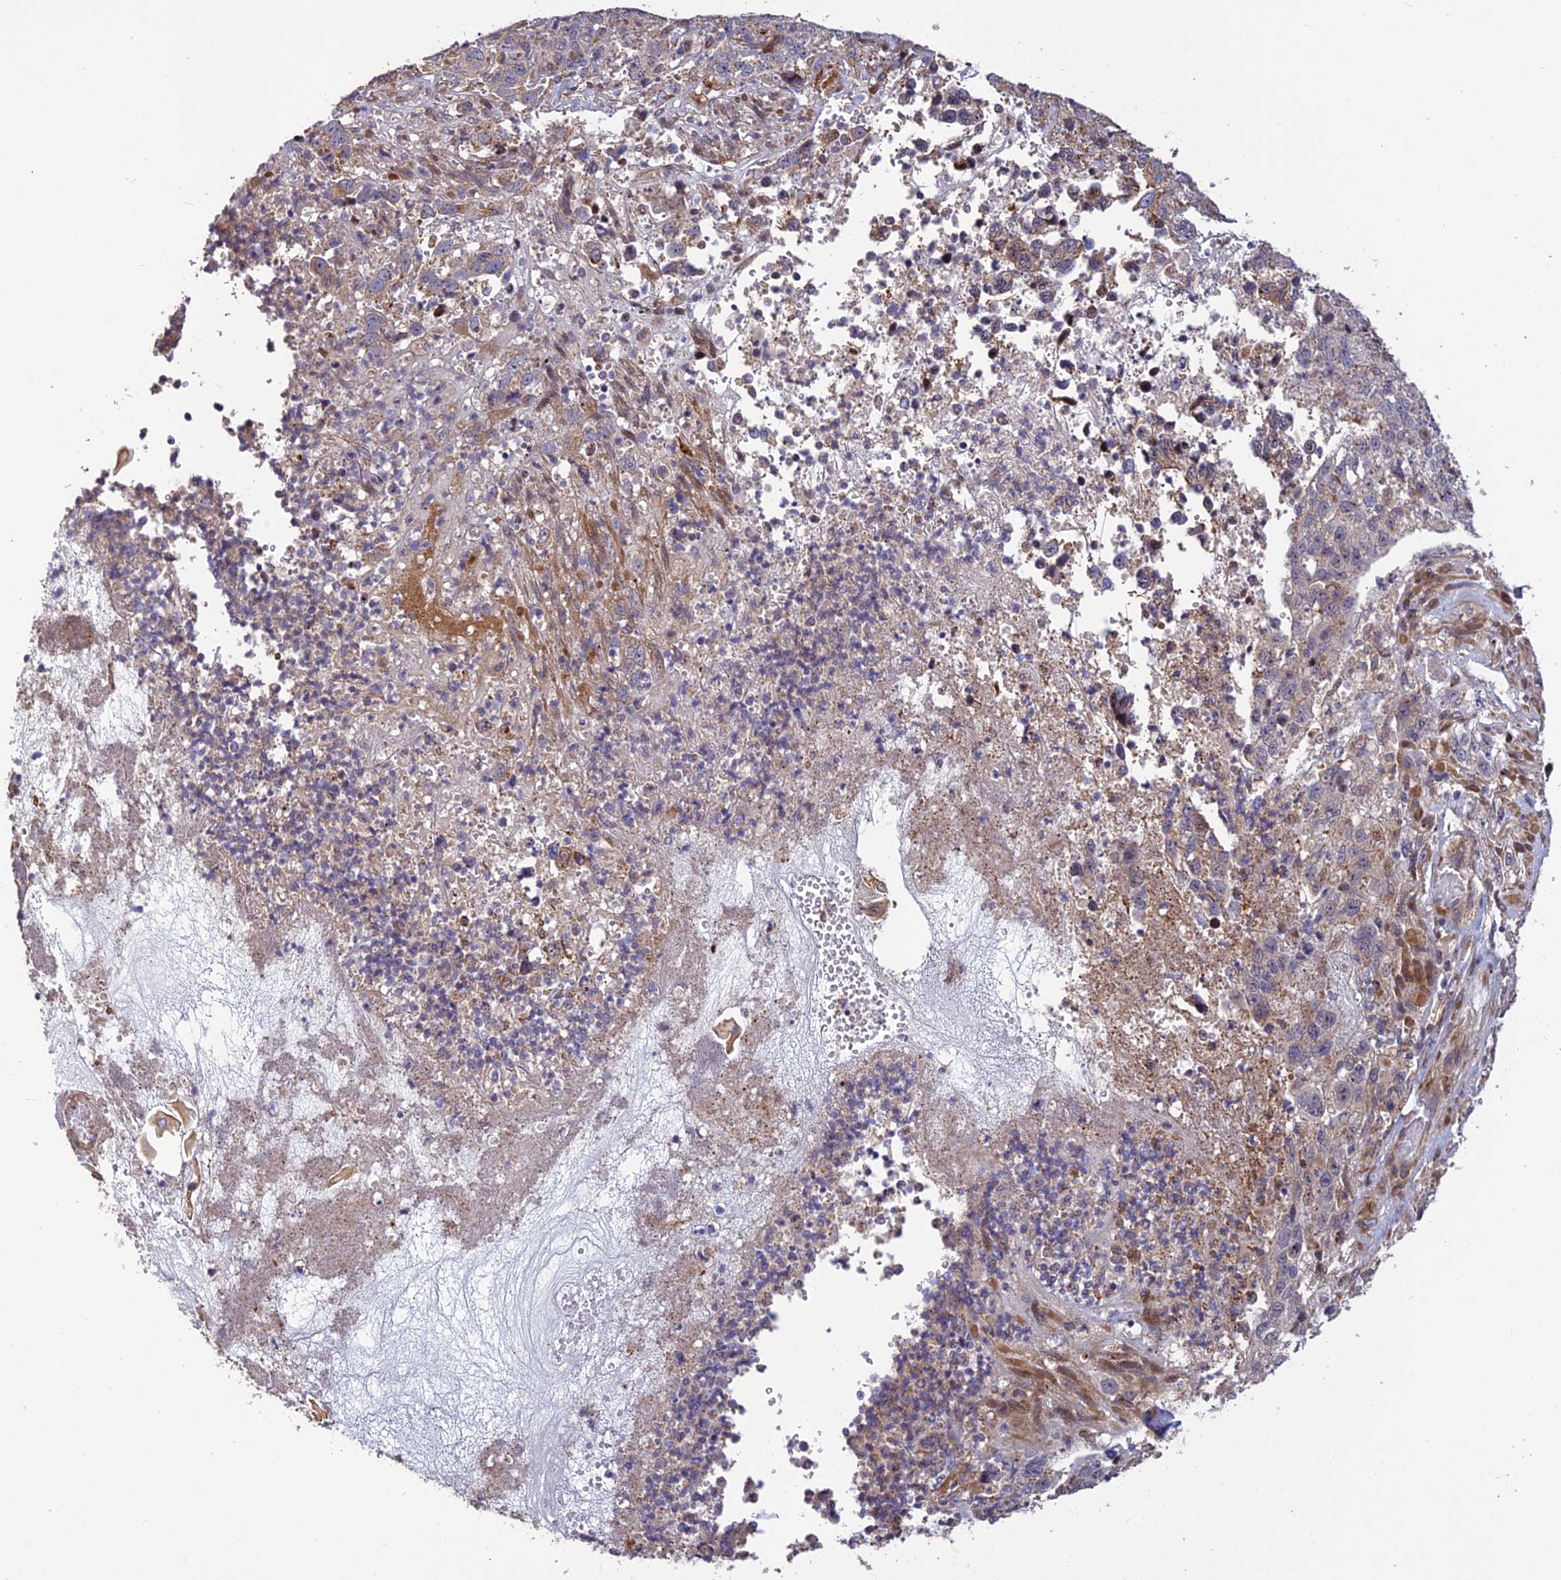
{"staining": {"intensity": "negative", "quantity": "none", "location": "none"}, "tissue": "stomach cancer", "cell_type": "Tumor cells", "image_type": "cancer", "snomed": [{"axis": "morphology", "description": "Adenocarcinoma, NOS"}, {"axis": "topography", "description": "Stomach"}], "caption": "Immunohistochemistry histopathology image of neoplastic tissue: adenocarcinoma (stomach) stained with DAB (3,3'-diaminobenzidine) shows no significant protein expression in tumor cells.", "gene": "SPG21", "patient": {"sex": "male", "age": 48}}